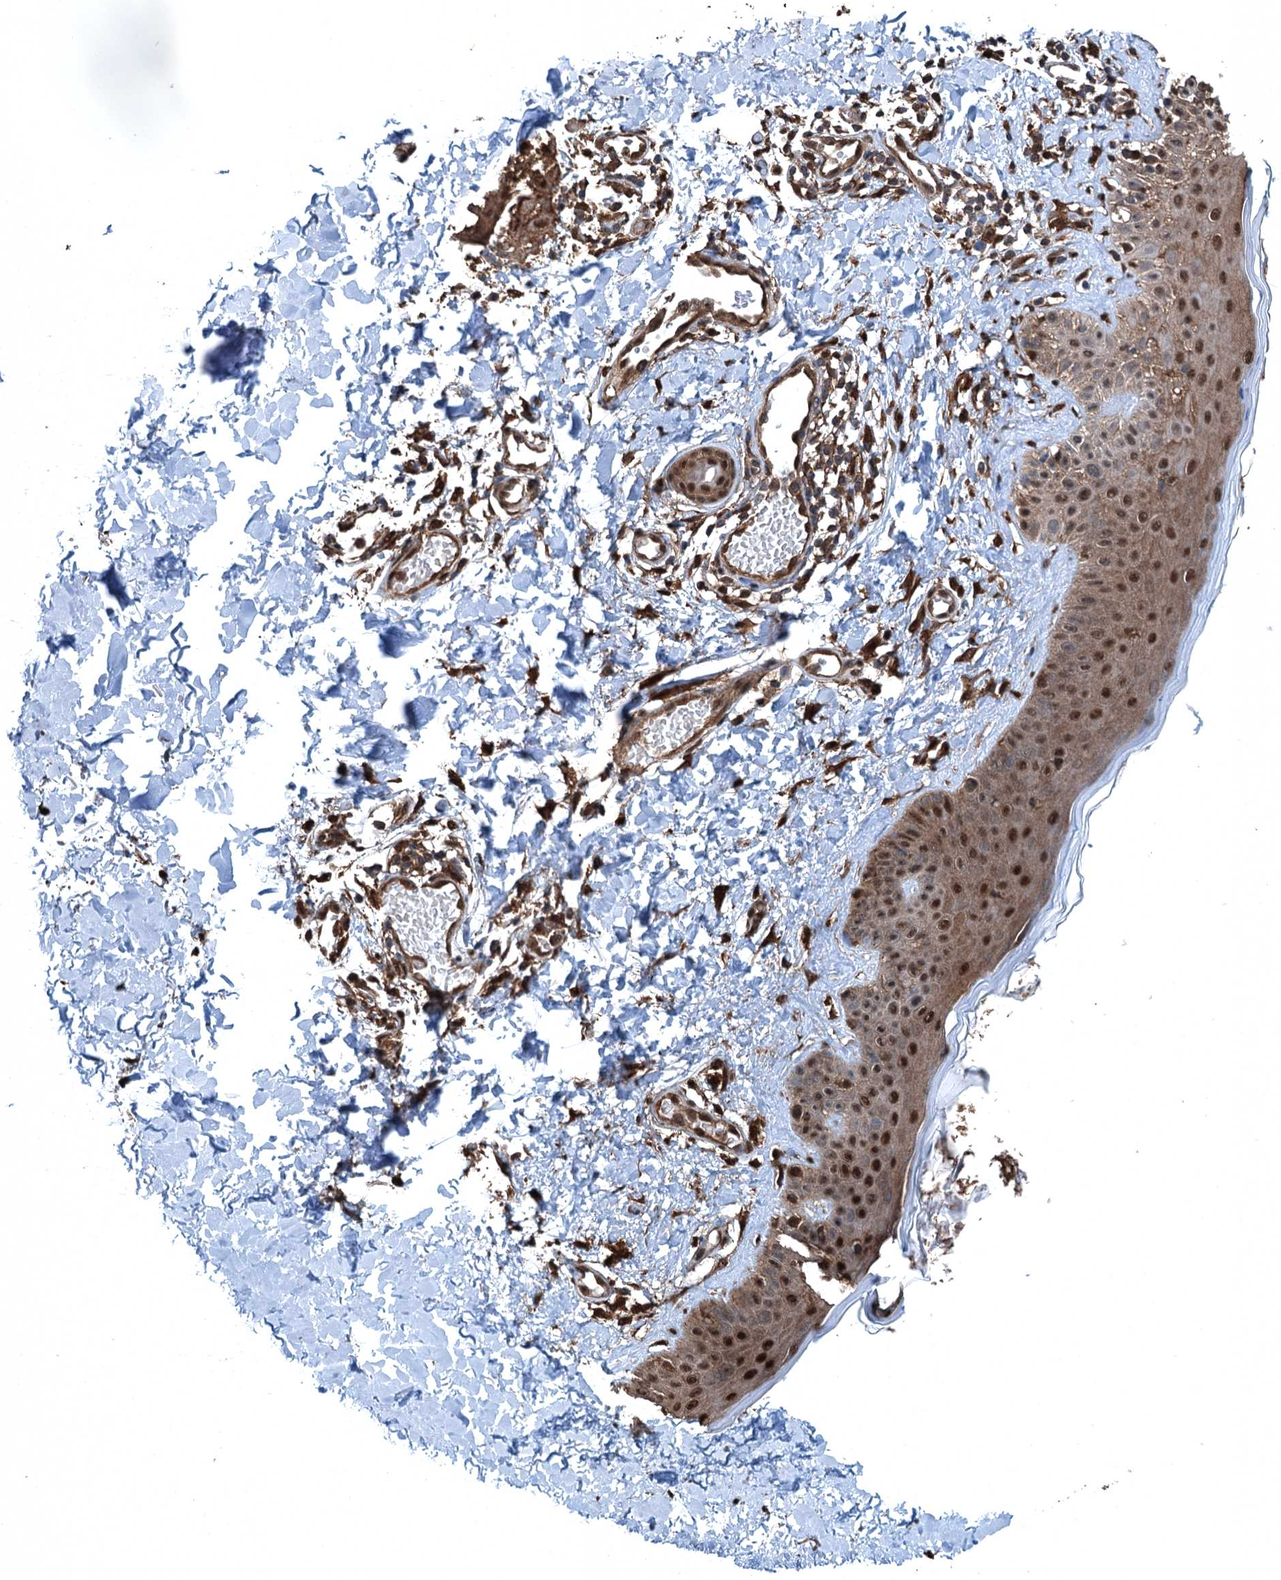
{"staining": {"intensity": "strong", "quantity": ">75%", "location": "cytoplasmic/membranous"}, "tissue": "skin", "cell_type": "Fibroblasts", "image_type": "normal", "snomed": [{"axis": "morphology", "description": "Normal tissue, NOS"}, {"axis": "topography", "description": "Skin"}], "caption": "This is an image of immunohistochemistry staining of normal skin, which shows strong positivity in the cytoplasmic/membranous of fibroblasts.", "gene": "RNH1", "patient": {"sex": "male", "age": 52}}